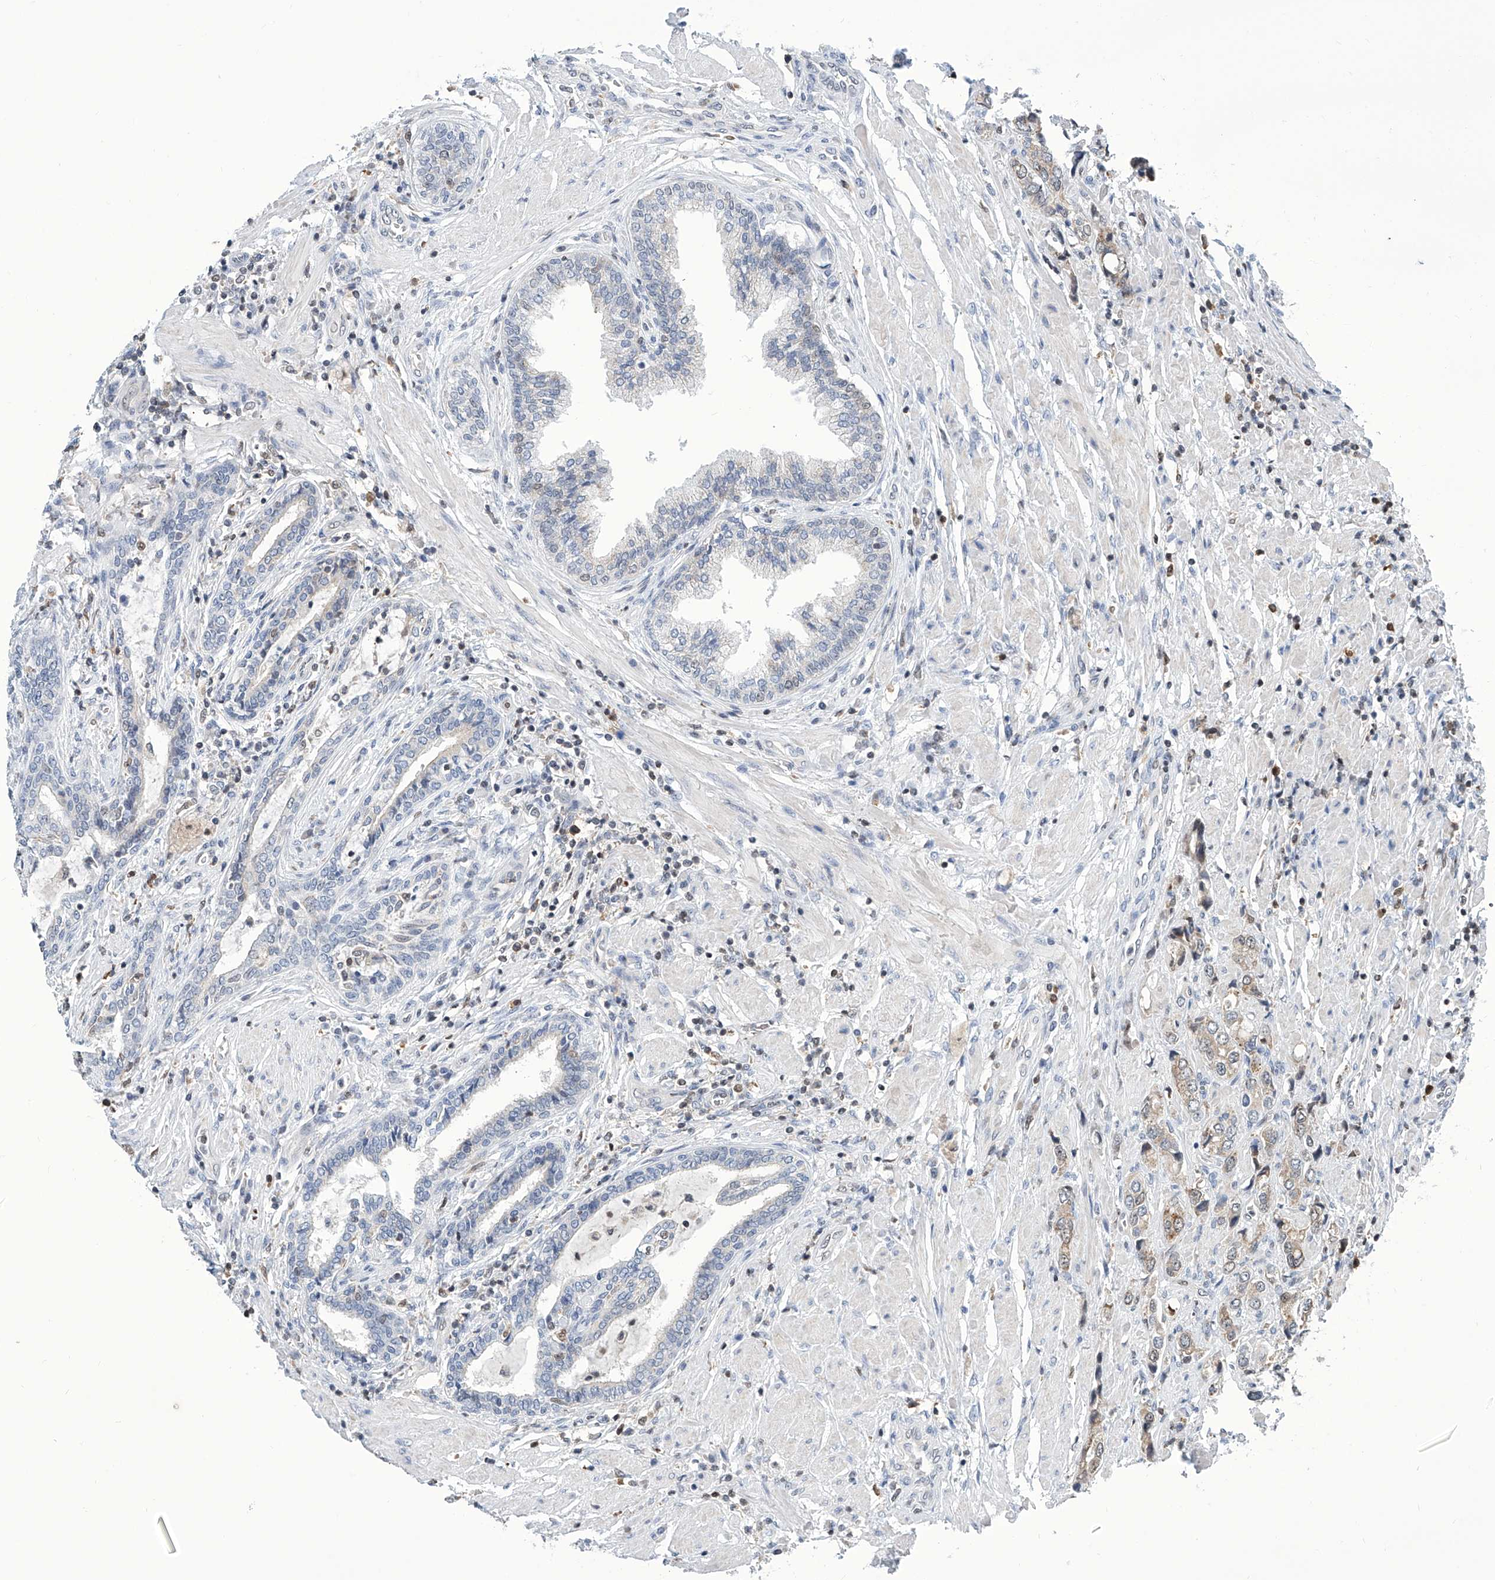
{"staining": {"intensity": "weak", "quantity": ">75%", "location": "cytoplasmic/membranous"}, "tissue": "prostate cancer", "cell_type": "Tumor cells", "image_type": "cancer", "snomed": [{"axis": "morphology", "description": "Adenocarcinoma, High grade"}, {"axis": "topography", "description": "Prostate"}], "caption": "Immunohistochemical staining of prostate adenocarcinoma (high-grade) exhibits low levels of weak cytoplasmic/membranous positivity in about >75% of tumor cells. (brown staining indicates protein expression, while blue staining denotes nuclei).", "gene": "SREBF2", "patient": {"sex": "male", "age": 61}}